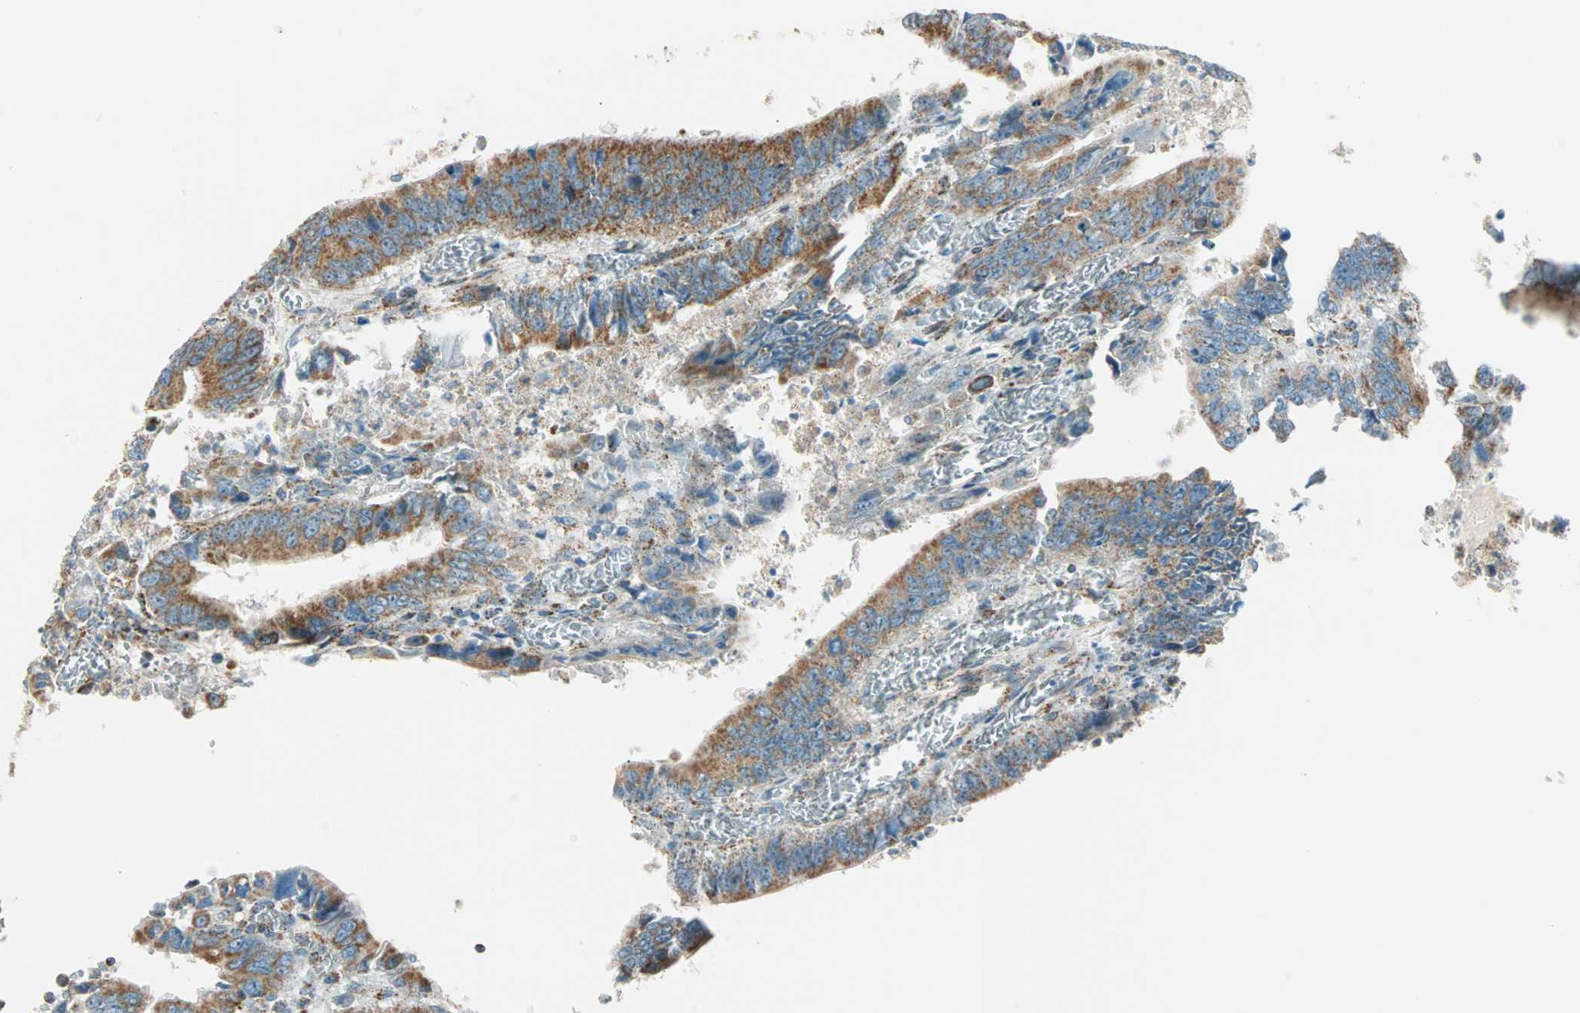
{"staining": {"intensity": "moderate", "quantity": ">75%", "location": "cytoplasmic/membranous"}, "tissue": "colorectal cancer", "cell_type": "Tumor cells", "image_type": "cancer", "snomed": [{"axis": "morphology", "description": "Adenocarcinoma, NOS"}, {"axis": "topography", "description": "Colon"}], "caption": "Protein staining of colorectal cancer tissue displays moderate cytoplasmic/membranous positivity in about >75% of tumor cells.", "gene": "SPRY4", "patient": {"sex": "male", "age": 72}}